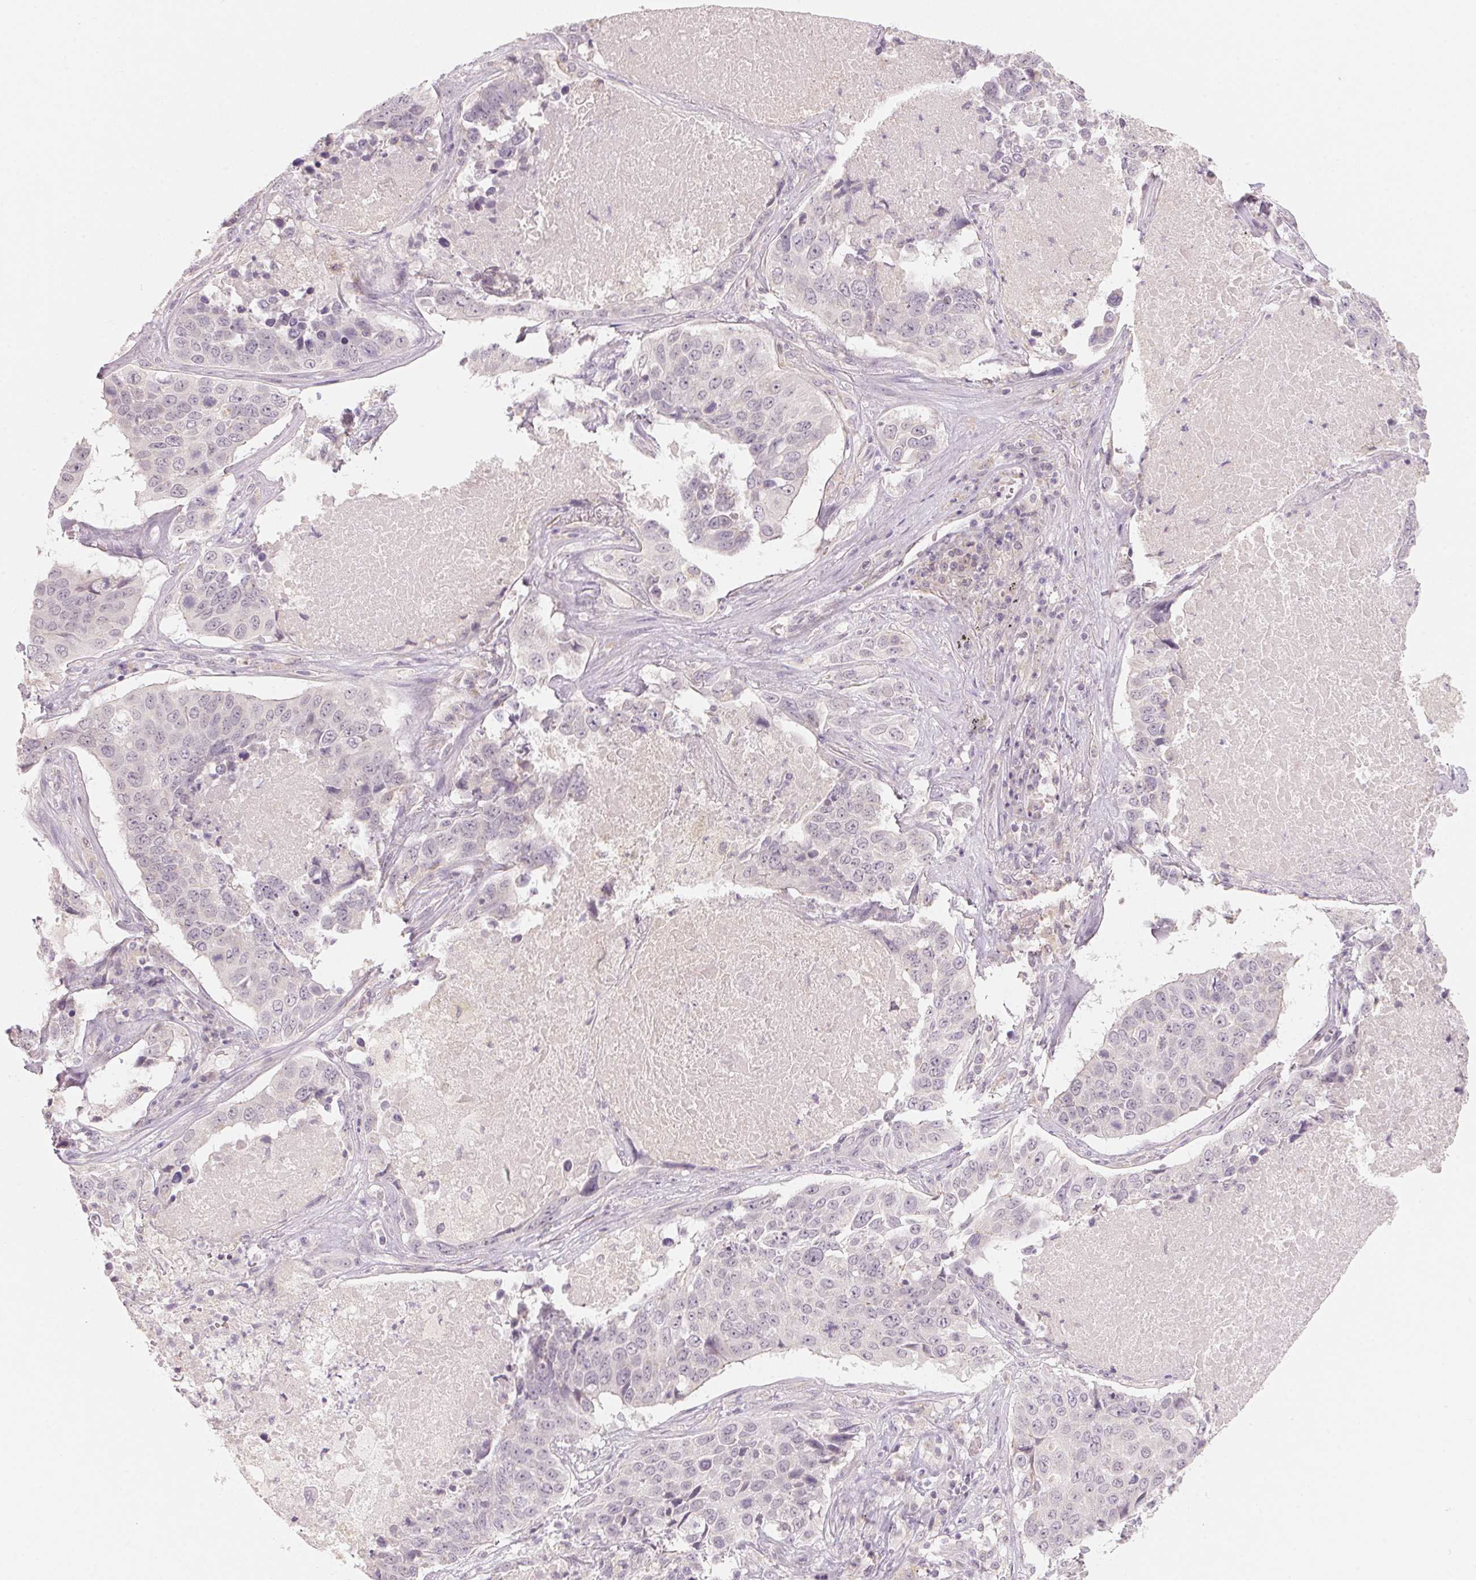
{"staining": {"intensity": "negative", "quantity": "none", "location": "none"}, "tissue": "lung cancer", "cell_type": "Tumor cells", "image_type": "cancer", "snomed": [{"axis": "morphology", "description": "Normal tissue, NOS"}, {"axis": "morphology", "description": "Squamous cell carcinoma, NOS"}, {"axis": "topography", "description": "Bronchus"}, {"axis": "topography", "description": "Lung"}], "caption": "There is no significant staining in tumor cells of squamous cell carcinoma (lung). The staining is performed using DAB brown chromogen with nuclei counter-stained in using hematoxylin.", "gene": "ANKRD31", "patient": {"sex": "male", "age": 64}}